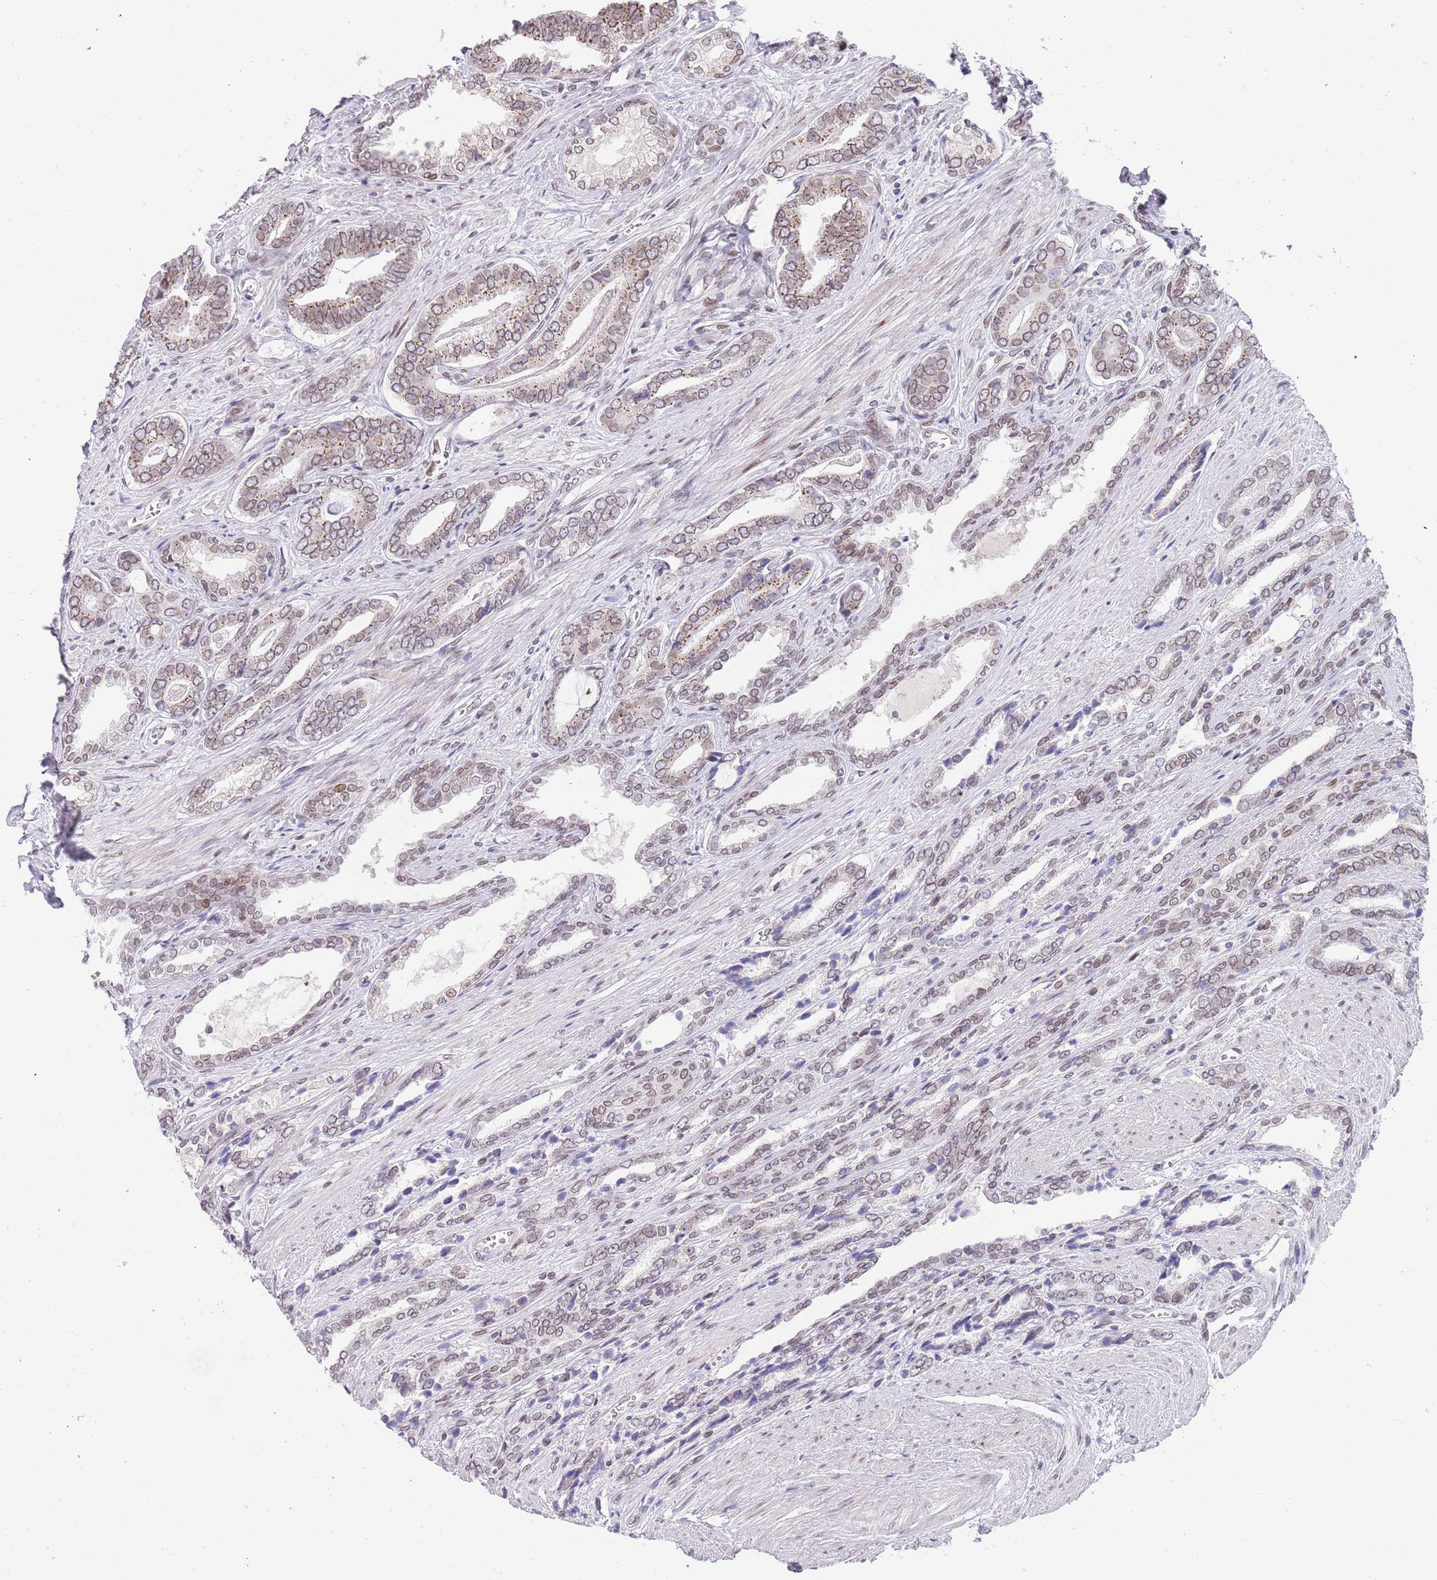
{"staining": {"intensity": "weak", "quantity": ">75%", "location": "cytoplasmic/membranous,nuclear"}, "tissue": "prostate cancer", "cell_type": "Tumor cells", "image_type": "cancer", "snomed": [{"axis": "morphology", "description": "Adenocarcinoma, NOS"}, {"axis": "topography", "description": "Prostate and seminal vesicle, NOS"}], "caption": "Brown immunohistochemical staining in human prostate cancer exhibits weak cytoplasmic/membranous and nuclear staining in about >75% of tumor cells. (DAB = brown stain, brightfield microscopy at high magnification).", "gene": "KLHDC2", "patient": {"sex": "male", "age": 76}}